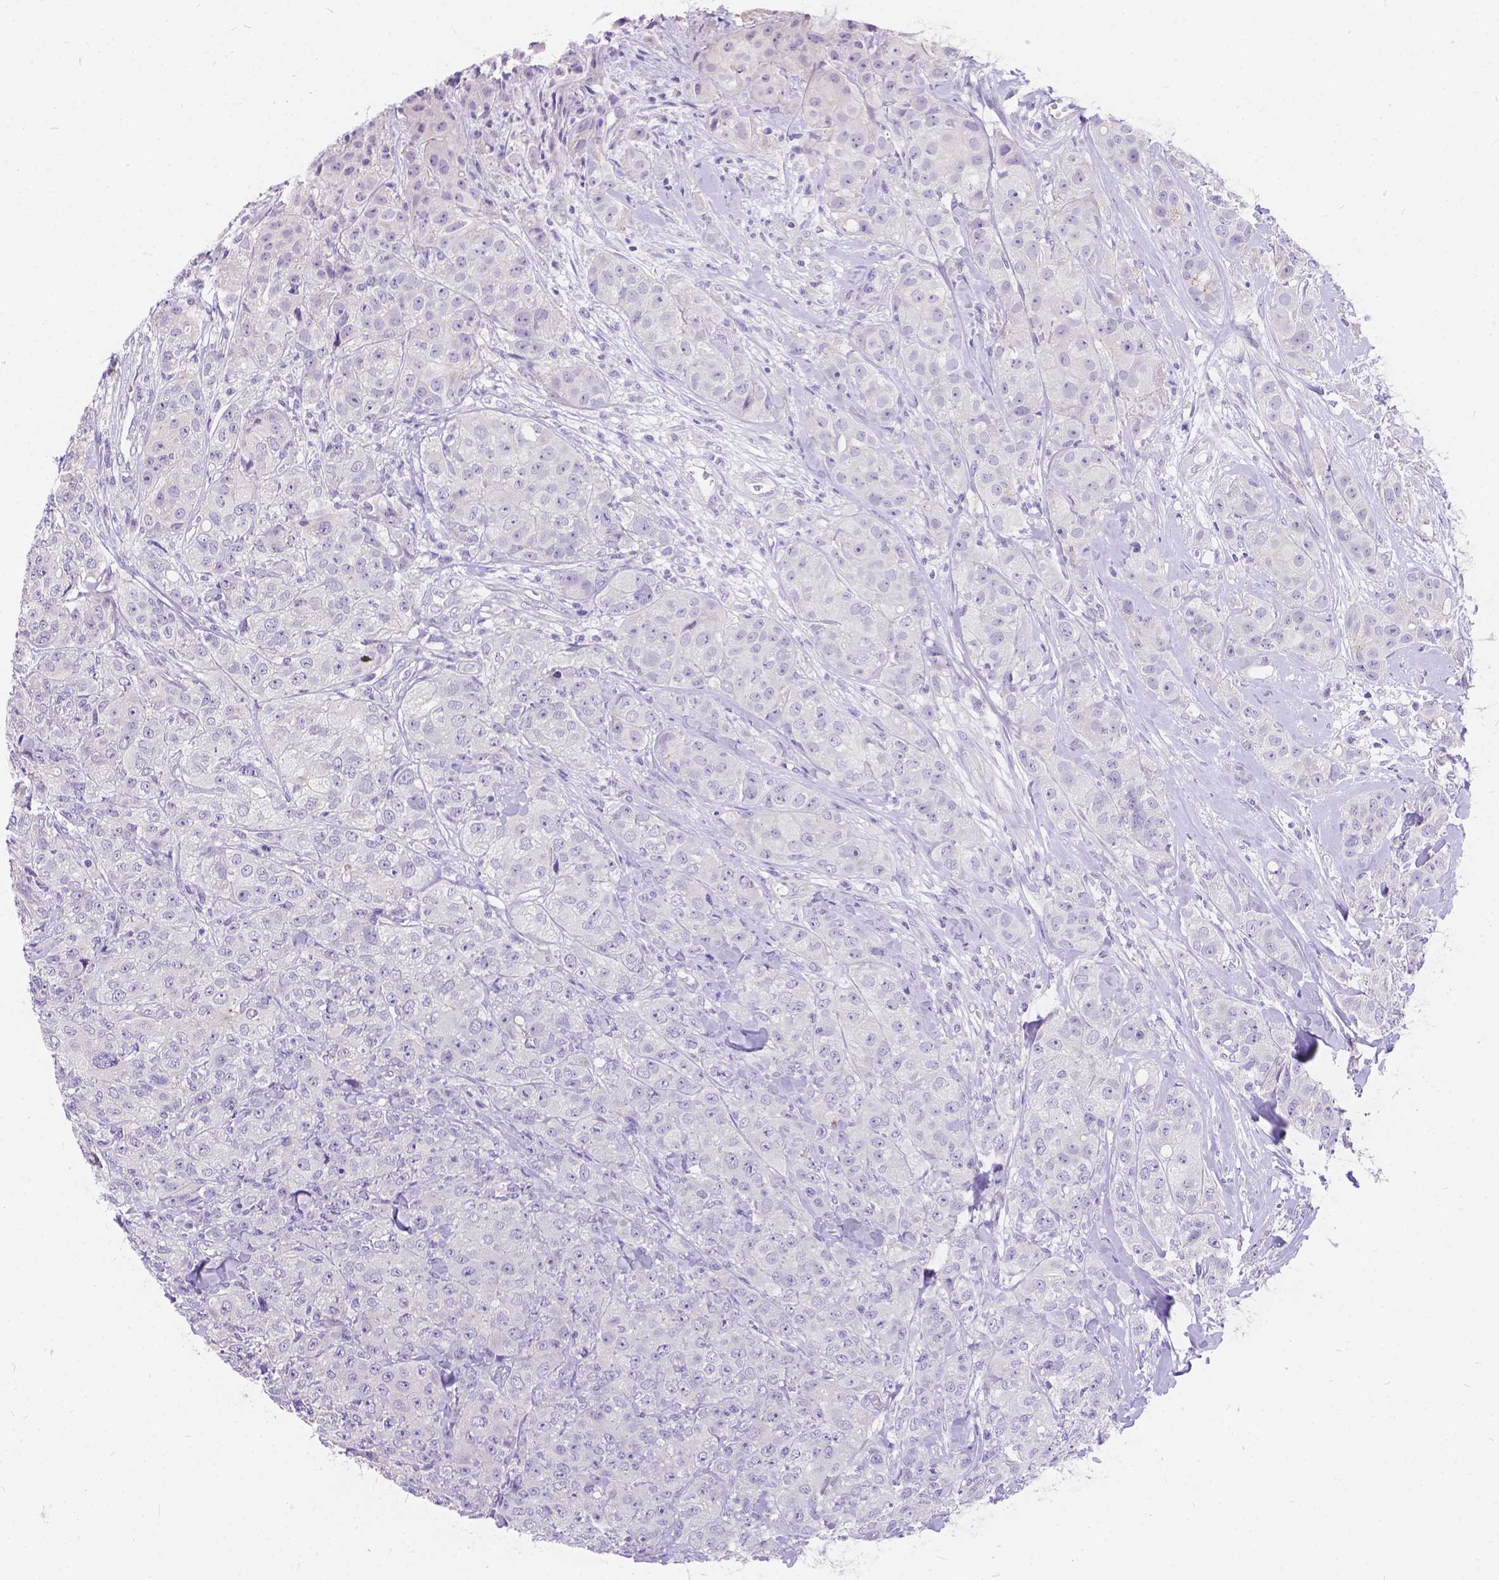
{"staining": {"intensity": "negative", "quantity": "none", "location": "none"}, "tissue": "breast cancer", "cell_type": "Tumor cells", "image_type": "cancer", "snomed": [{"axis": "morphology", "description": "Duct carcinoma"}, {"axis": "topography", "description": "Breast"}], "caption": "Image shows no significant protein staining in tumor cells of breast cancer.", "gene": "DLEC1", "patient": {"sex": "female", "age": 43}}